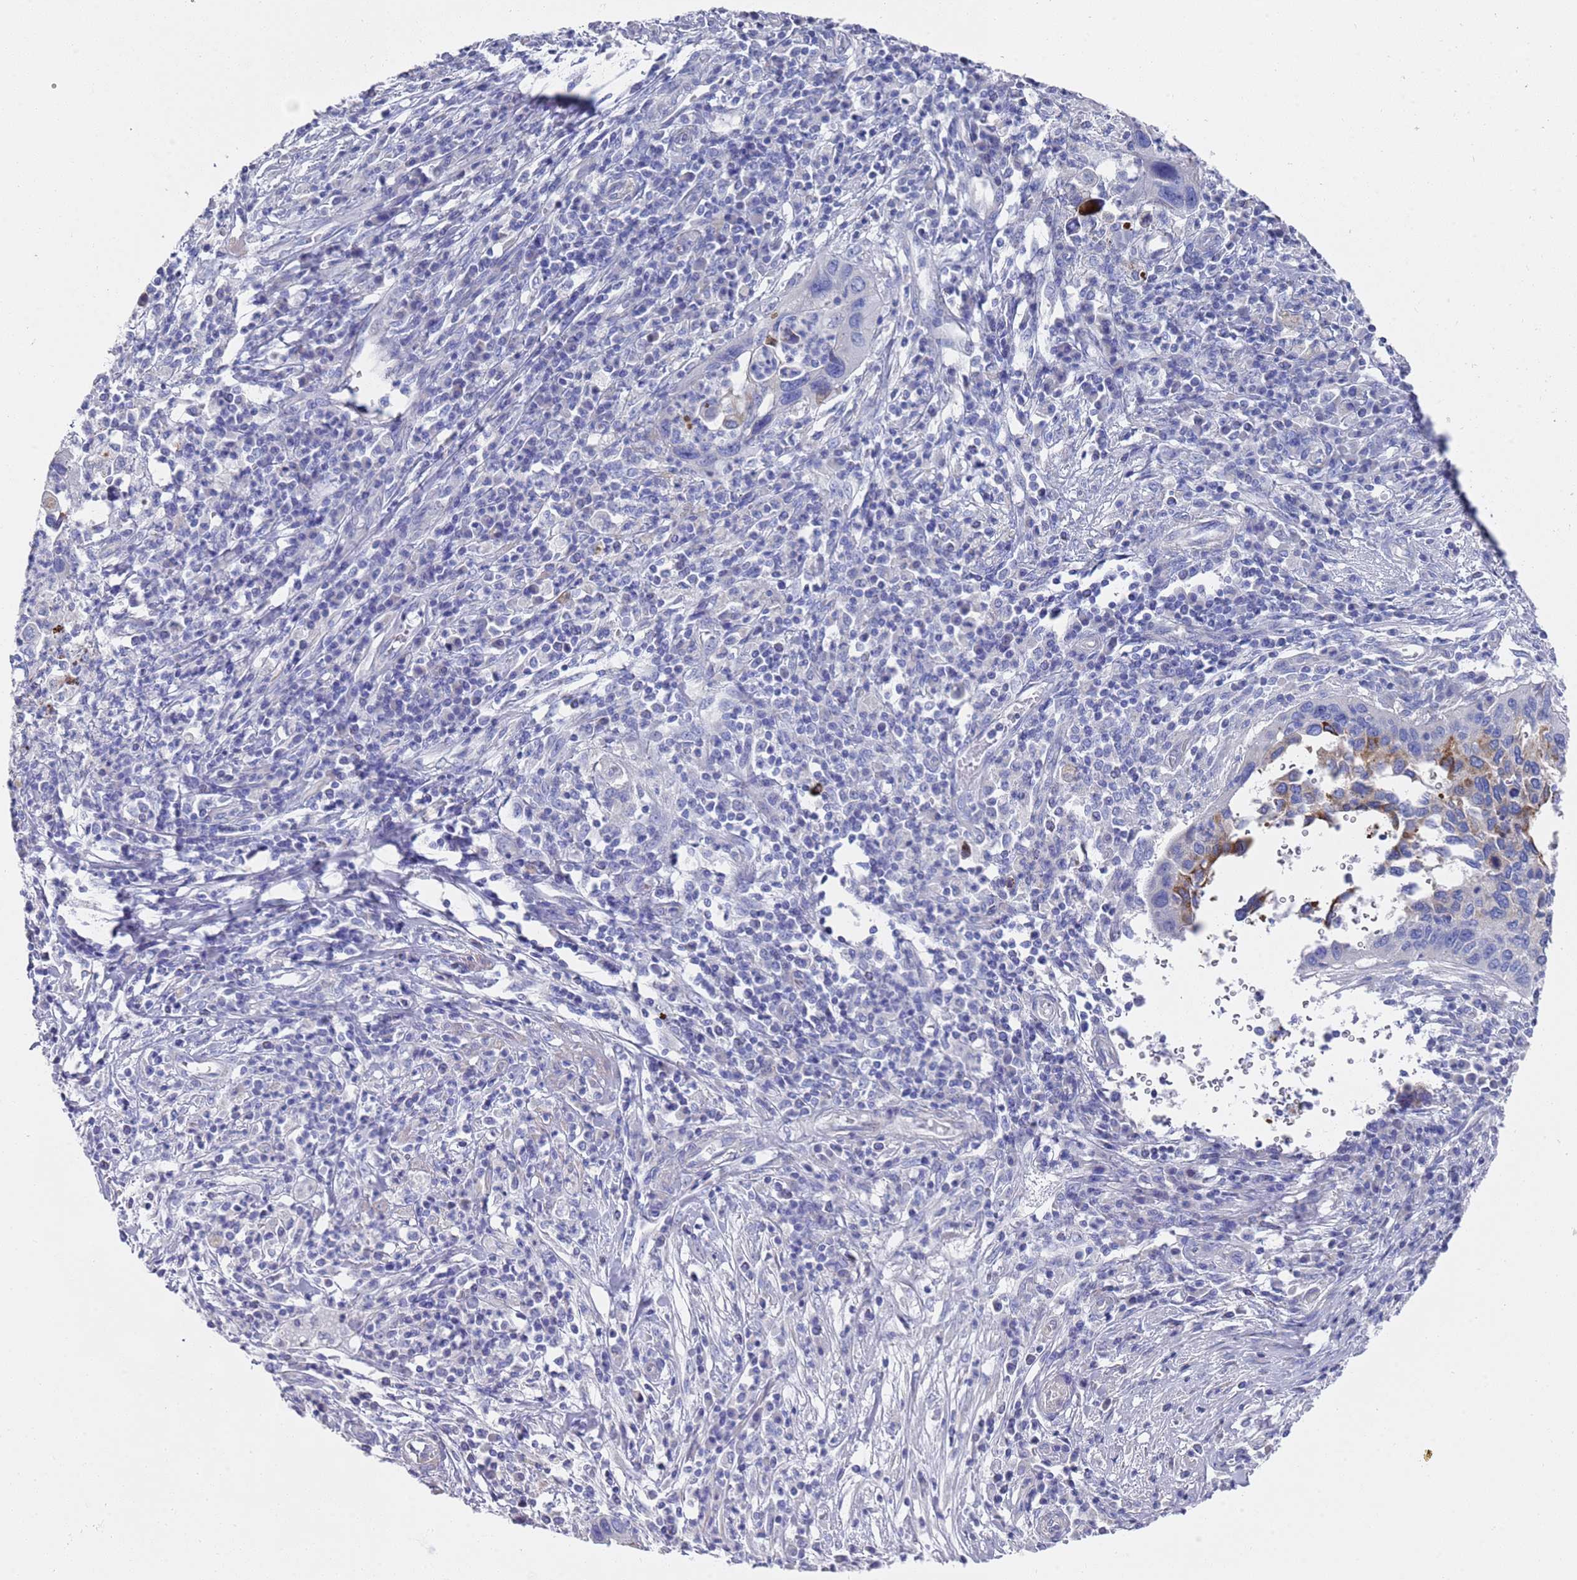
{"staining": {"intensity": "moderate", "quantity": "<25%", "location": "cytoplasmic/membranous"}, "tissue": "cervical cancer", "cell_type": "Tumor cells", "image_type": "cancer", "snomed": [{"axis": "morphology", "description": "Squamous cell carcinoma, NOS"}, {"axis": "topography", "description": "Cervix"}], "caption": "Cervical cancer stained with a protein marker displays moderate staining in tumor cells.", "gene": "SCAPER", "patient": {"sex": "female", "age": 38}}